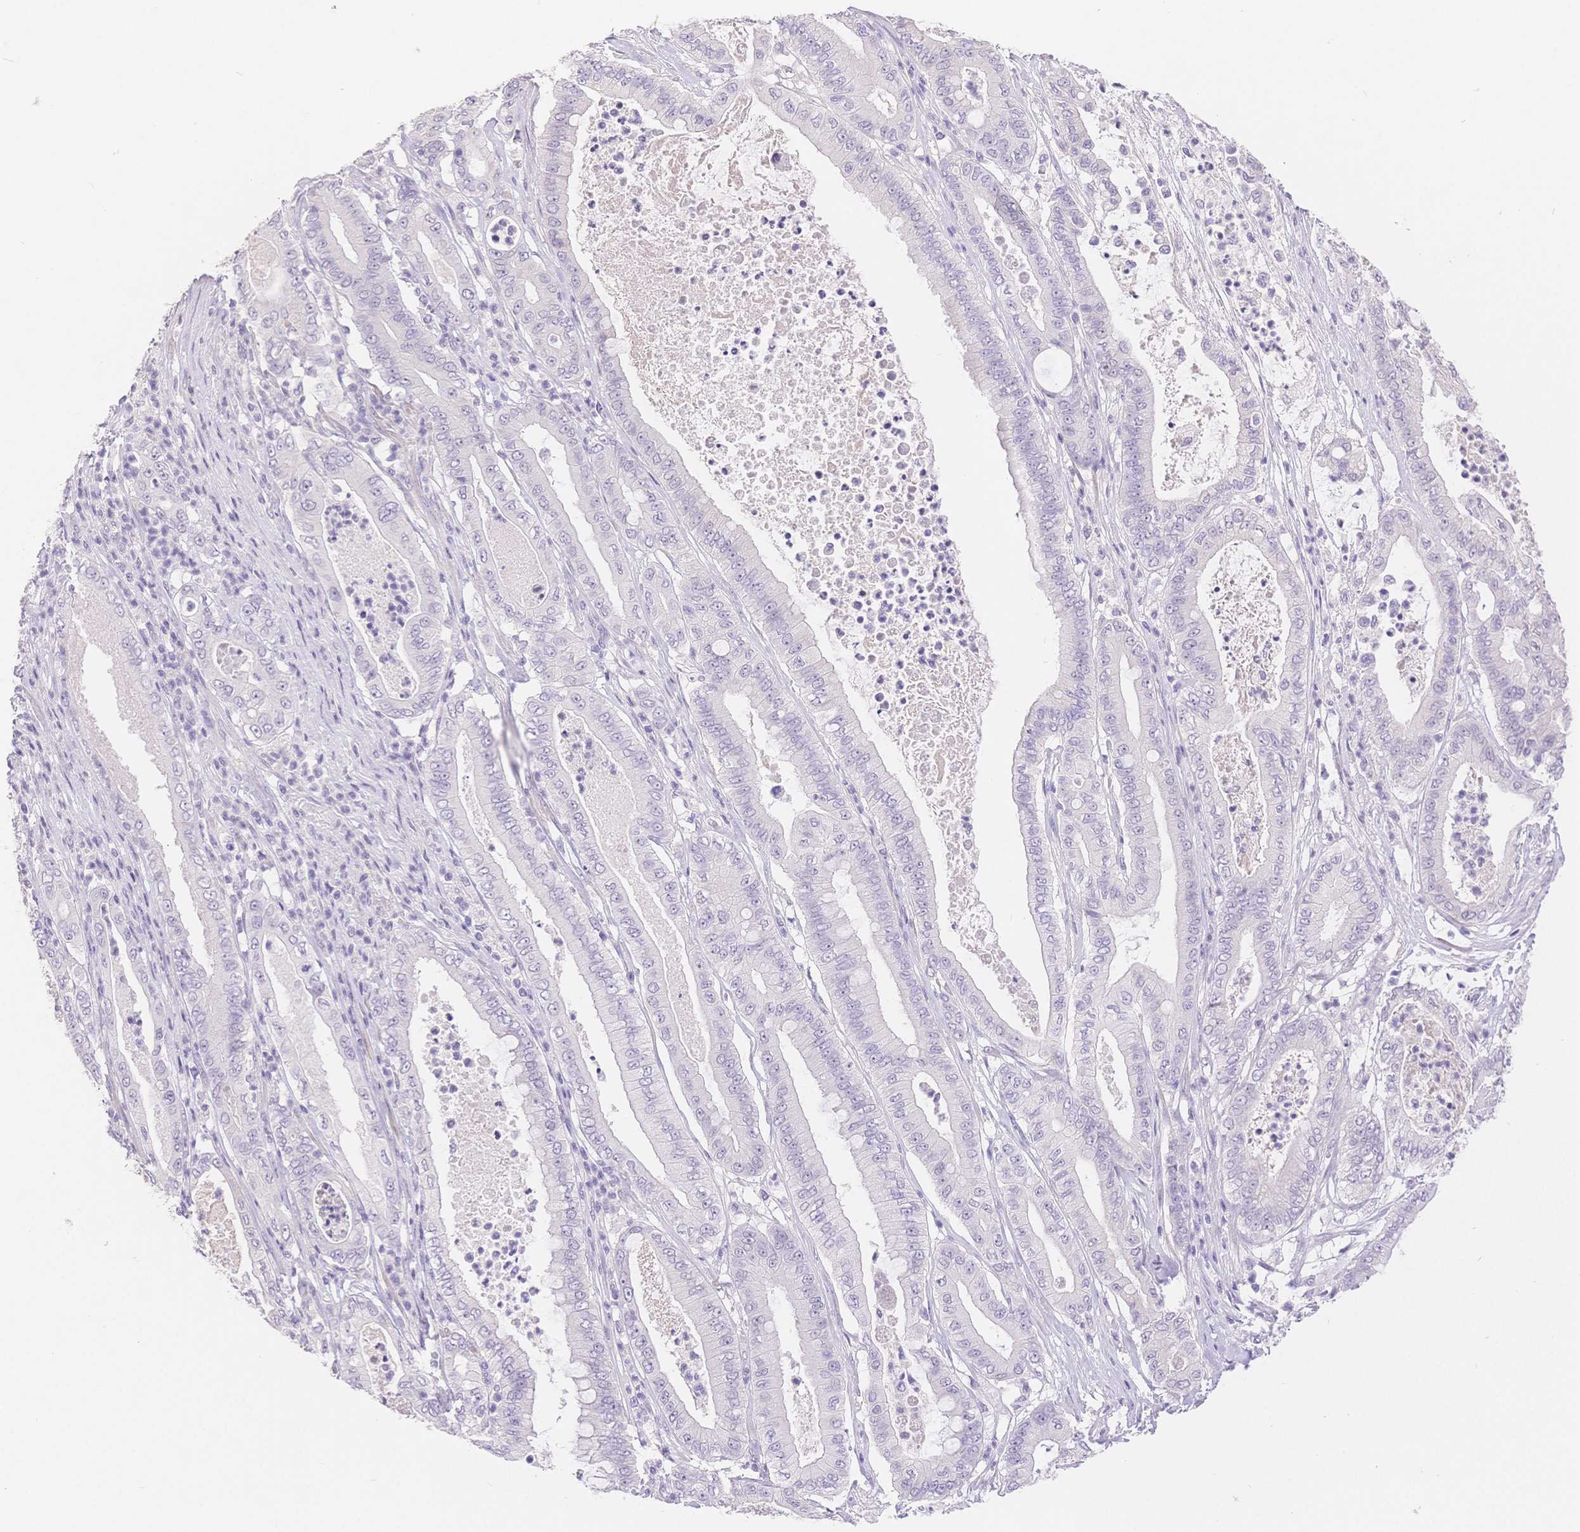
{"staining": {"intensity": "negative", "quantity": "none", "location": "none"}, "tissue": "pancreatic cancer", "cell_type": "Tumor cells", "image_type": "cancer", "snomed": [{"axis": "morphology", "description": "Adenocarcinoma, NOS"}, {"axis": "topography", "description": "Pancreas"}], "caption": "DAB immunohistochemical staining of pancreatic cancer reveals no significant expression in tumor cells.", "gene": "MYOM1", "patient": {"sex": "male", "age": 71}}